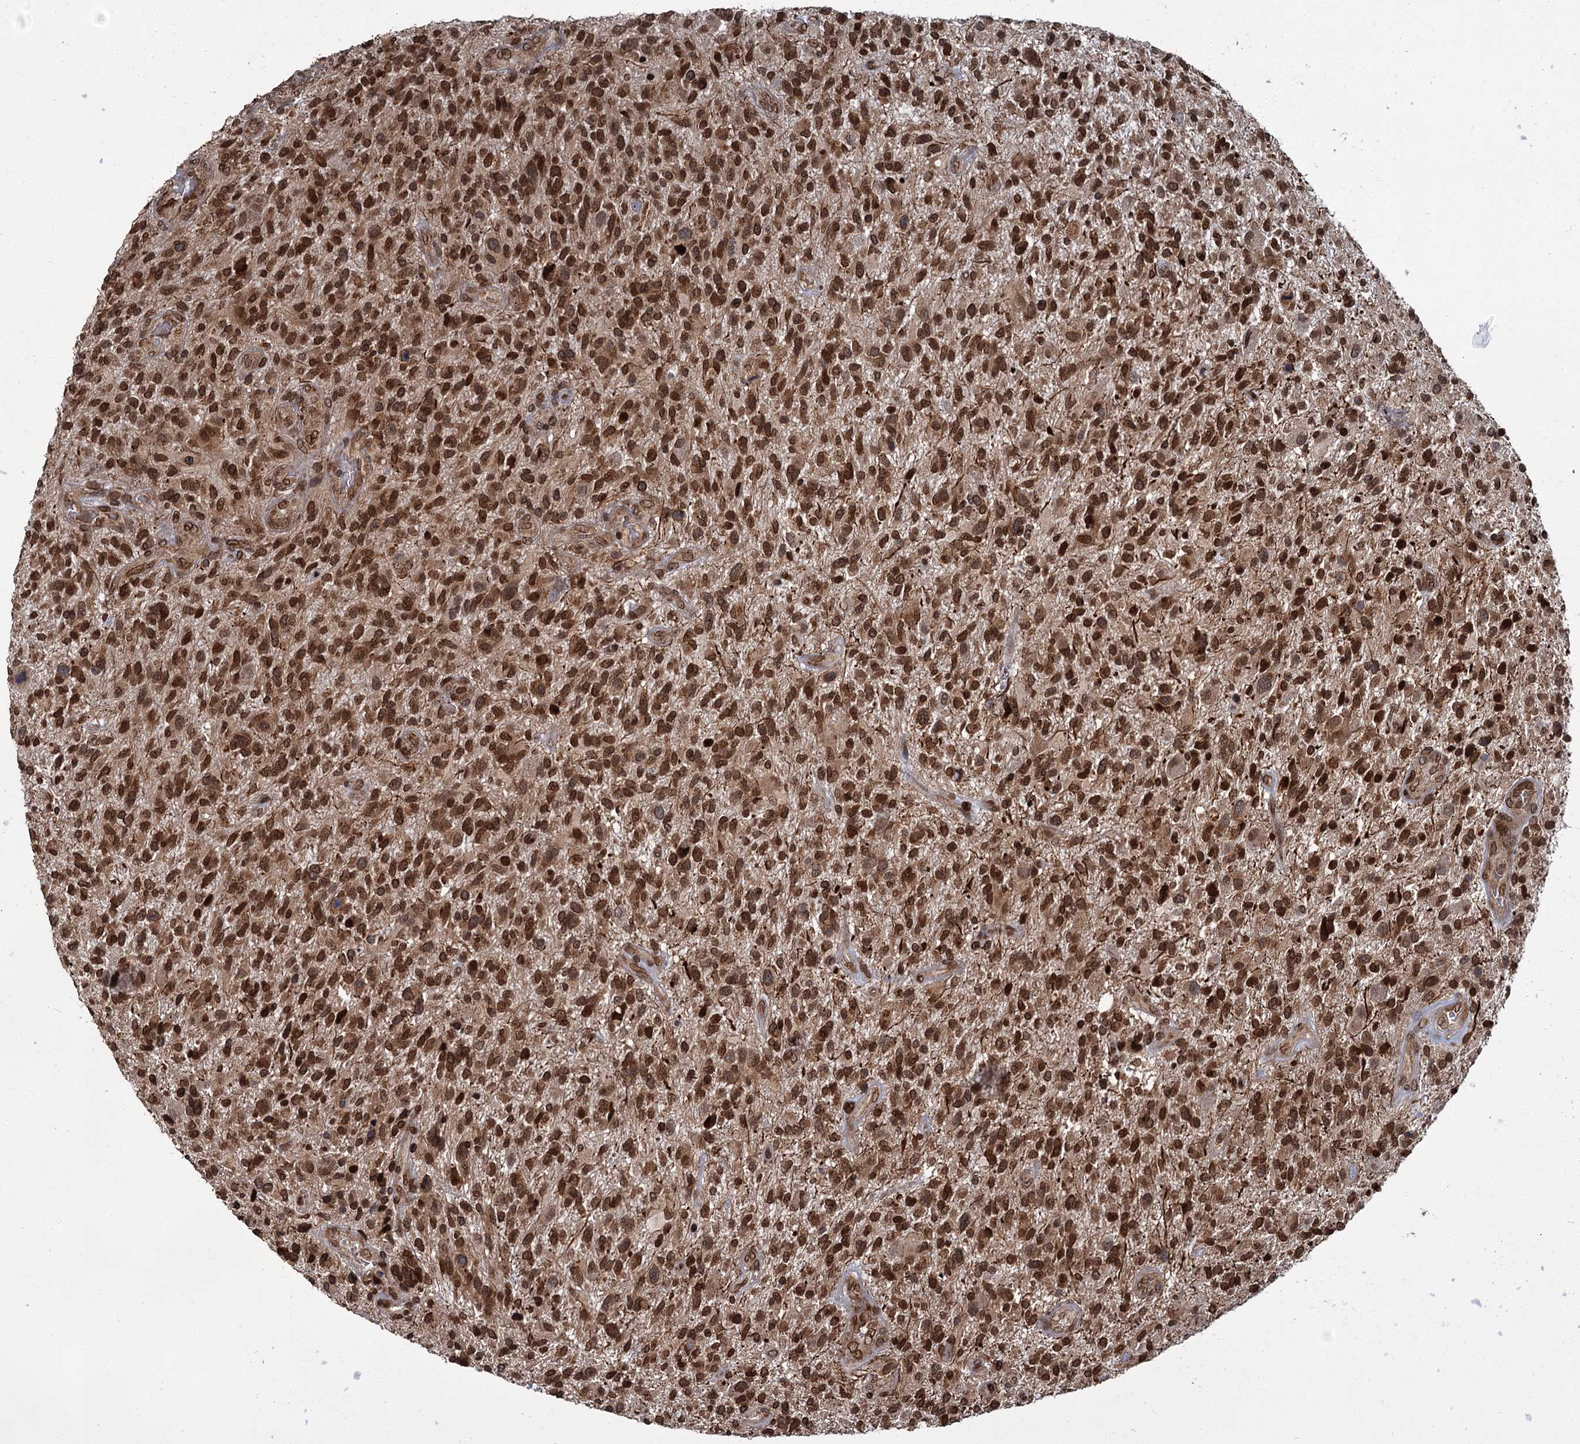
{"staining": {"intensity": "strong", "quantity": ">75%", "location": "cytoplasmic/membranous,nuclear"}, "tissue": "glioma", "cell_type": "Tumor cells", "image_type": "cancer", "snomed": [{"axis": "morphology", "description": "Glioma, malignant, High grade"}, {"axis": "topography", "description": "Brain"}], "caption": "Brown immunohistochemical staining in glioma shows strong cytoplasmic/membranous and nuclear staining in about >75% of tumor cells. Using DAB (brown) and hematoxylin (blue) stains, captured at high magnification using brightfield microscopy.", "gene": "CFAP46", "patient": {"sex": "male", "age": 47}}